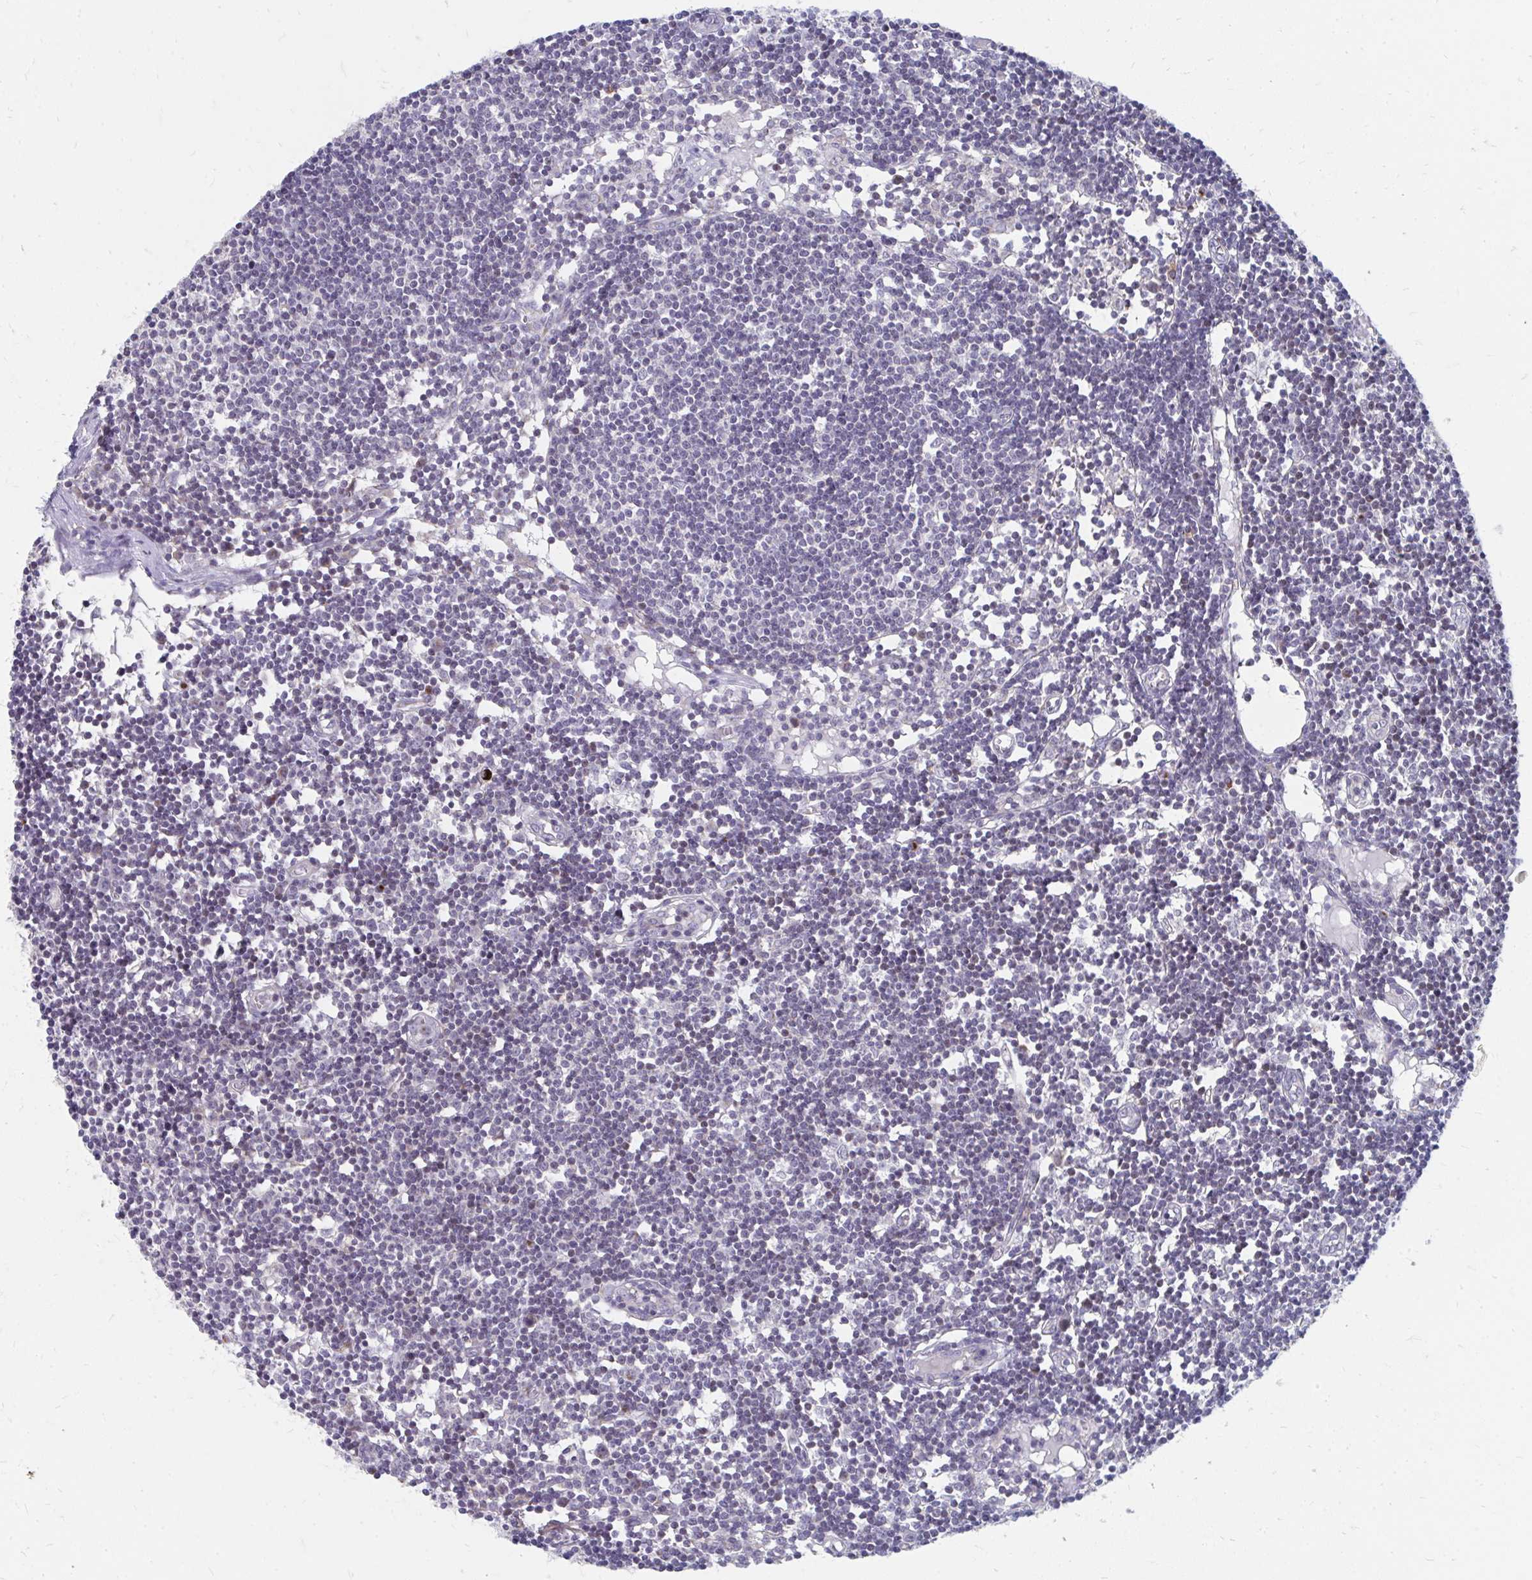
{"staining": {"intensity": "negative", "quantity": "none", "location": "none"}, "tissue": "lymph node", "cell_type": "Germinal center cells", "image_type": "normal", "snomed": [{"axis": "morphology", "description": "Normal tissue, NOS"}, {"axis": "topography", "description": "Lymph node"}], "caption": "A high-resolution photomicrograph shows immunohistochemistry staining of benign lymph node, which displays no significant expression in germinal center cells. (Stains: DAB (3,3'-diaminobenzidine) immunohistochemistry with hematoxylin counter stain, Microscopy: brightfield microscopy at high magnification).", "gene": "PABIR3", "patient": {"sex": "female", "age": 11}}